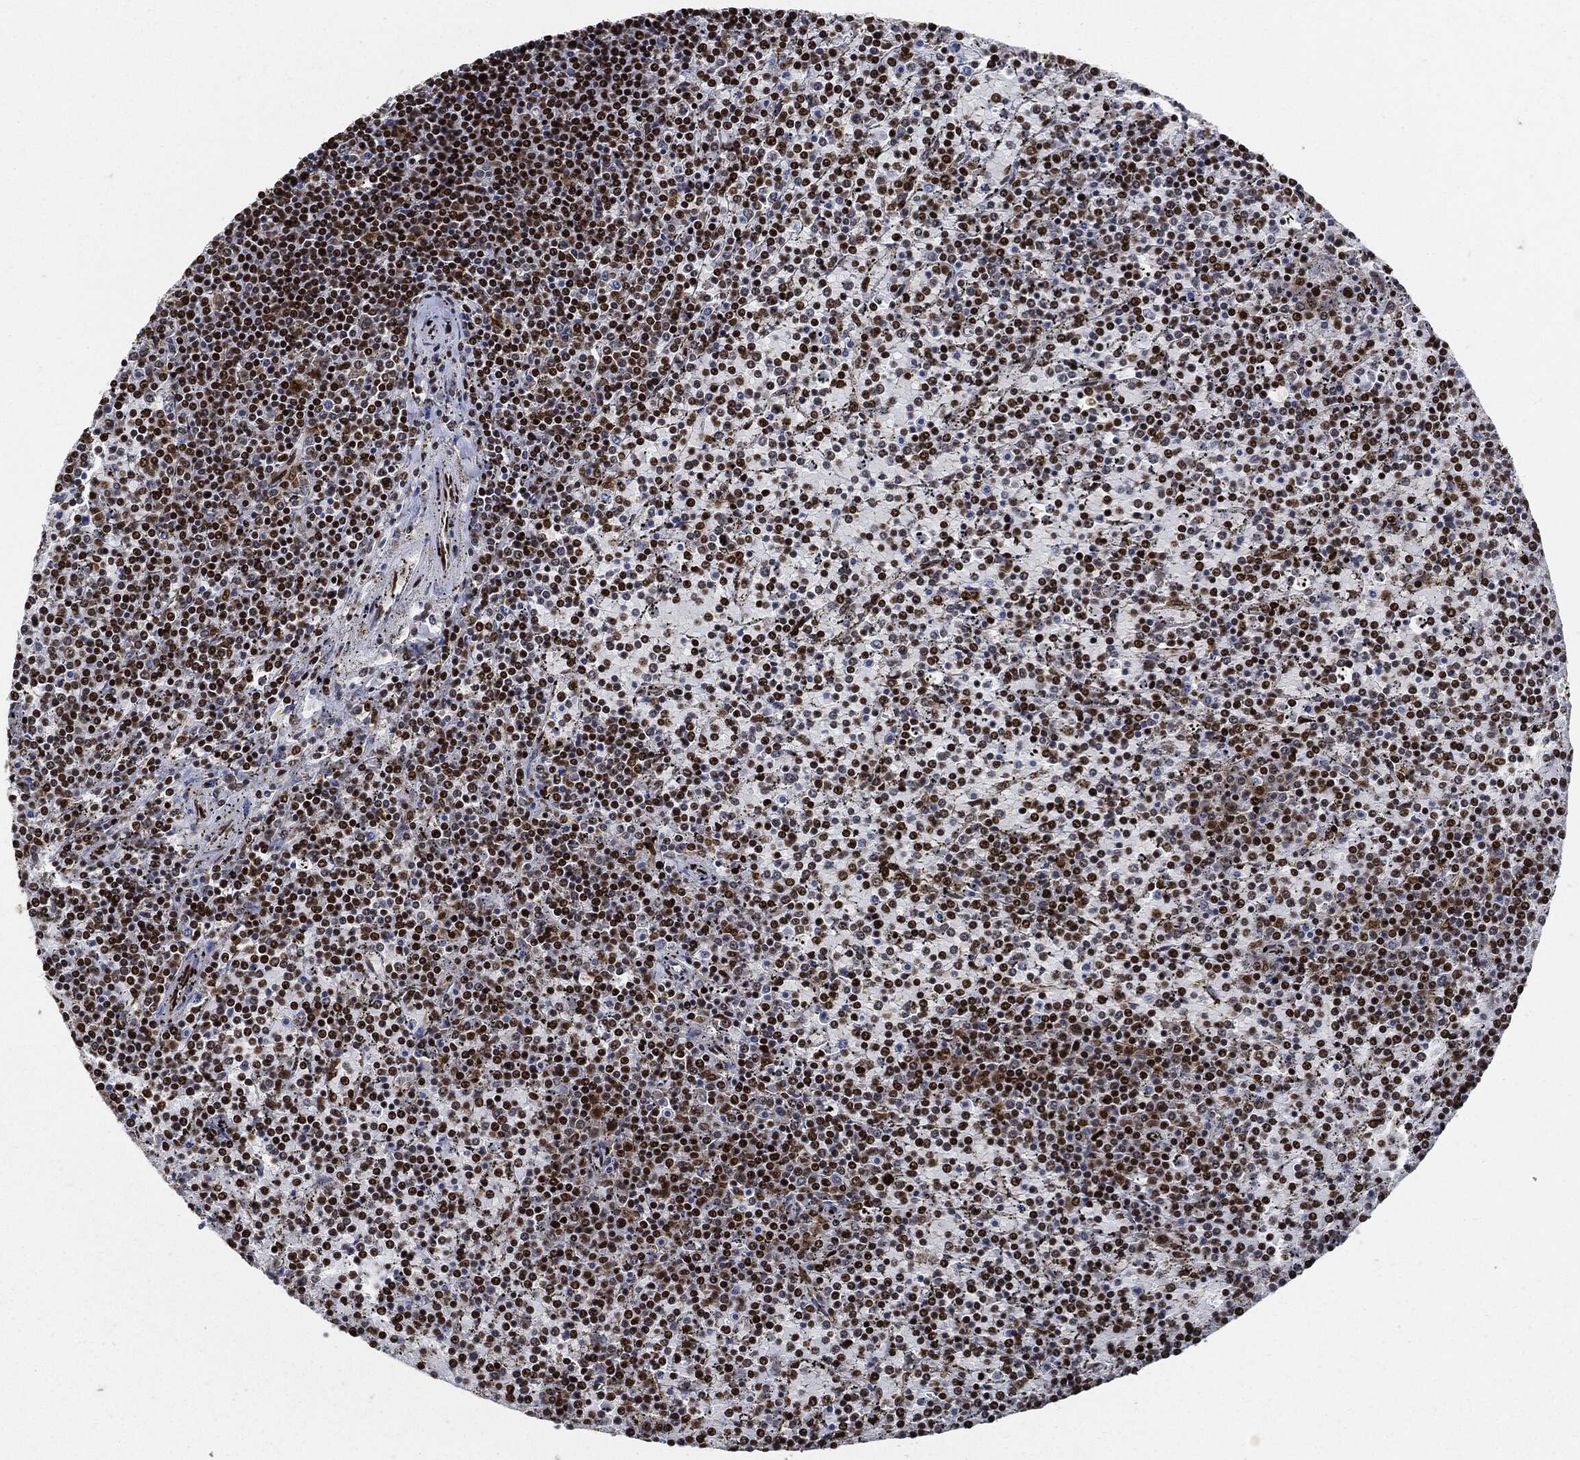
{"staining": {"intensity": "moderate", "quantity": ">75%", "location": "nuclear"}, "tissue": "lymphoma", "cell_type": "Tumor cells", "image_type": "cancer", "snomed": [{"axis": "morphology", "description": "Malignant lymphoma, non-Hodgkin's type, Low grade"}, {"axis": "topography", "description": "Spleen"}], "caption": "Moderate nuclear positivity for a protein is present in approximately >75% of tumor cells of lymphoma using IHC.", "gene": "RECQL", "patient": {"sex": "female", "age": 77}}